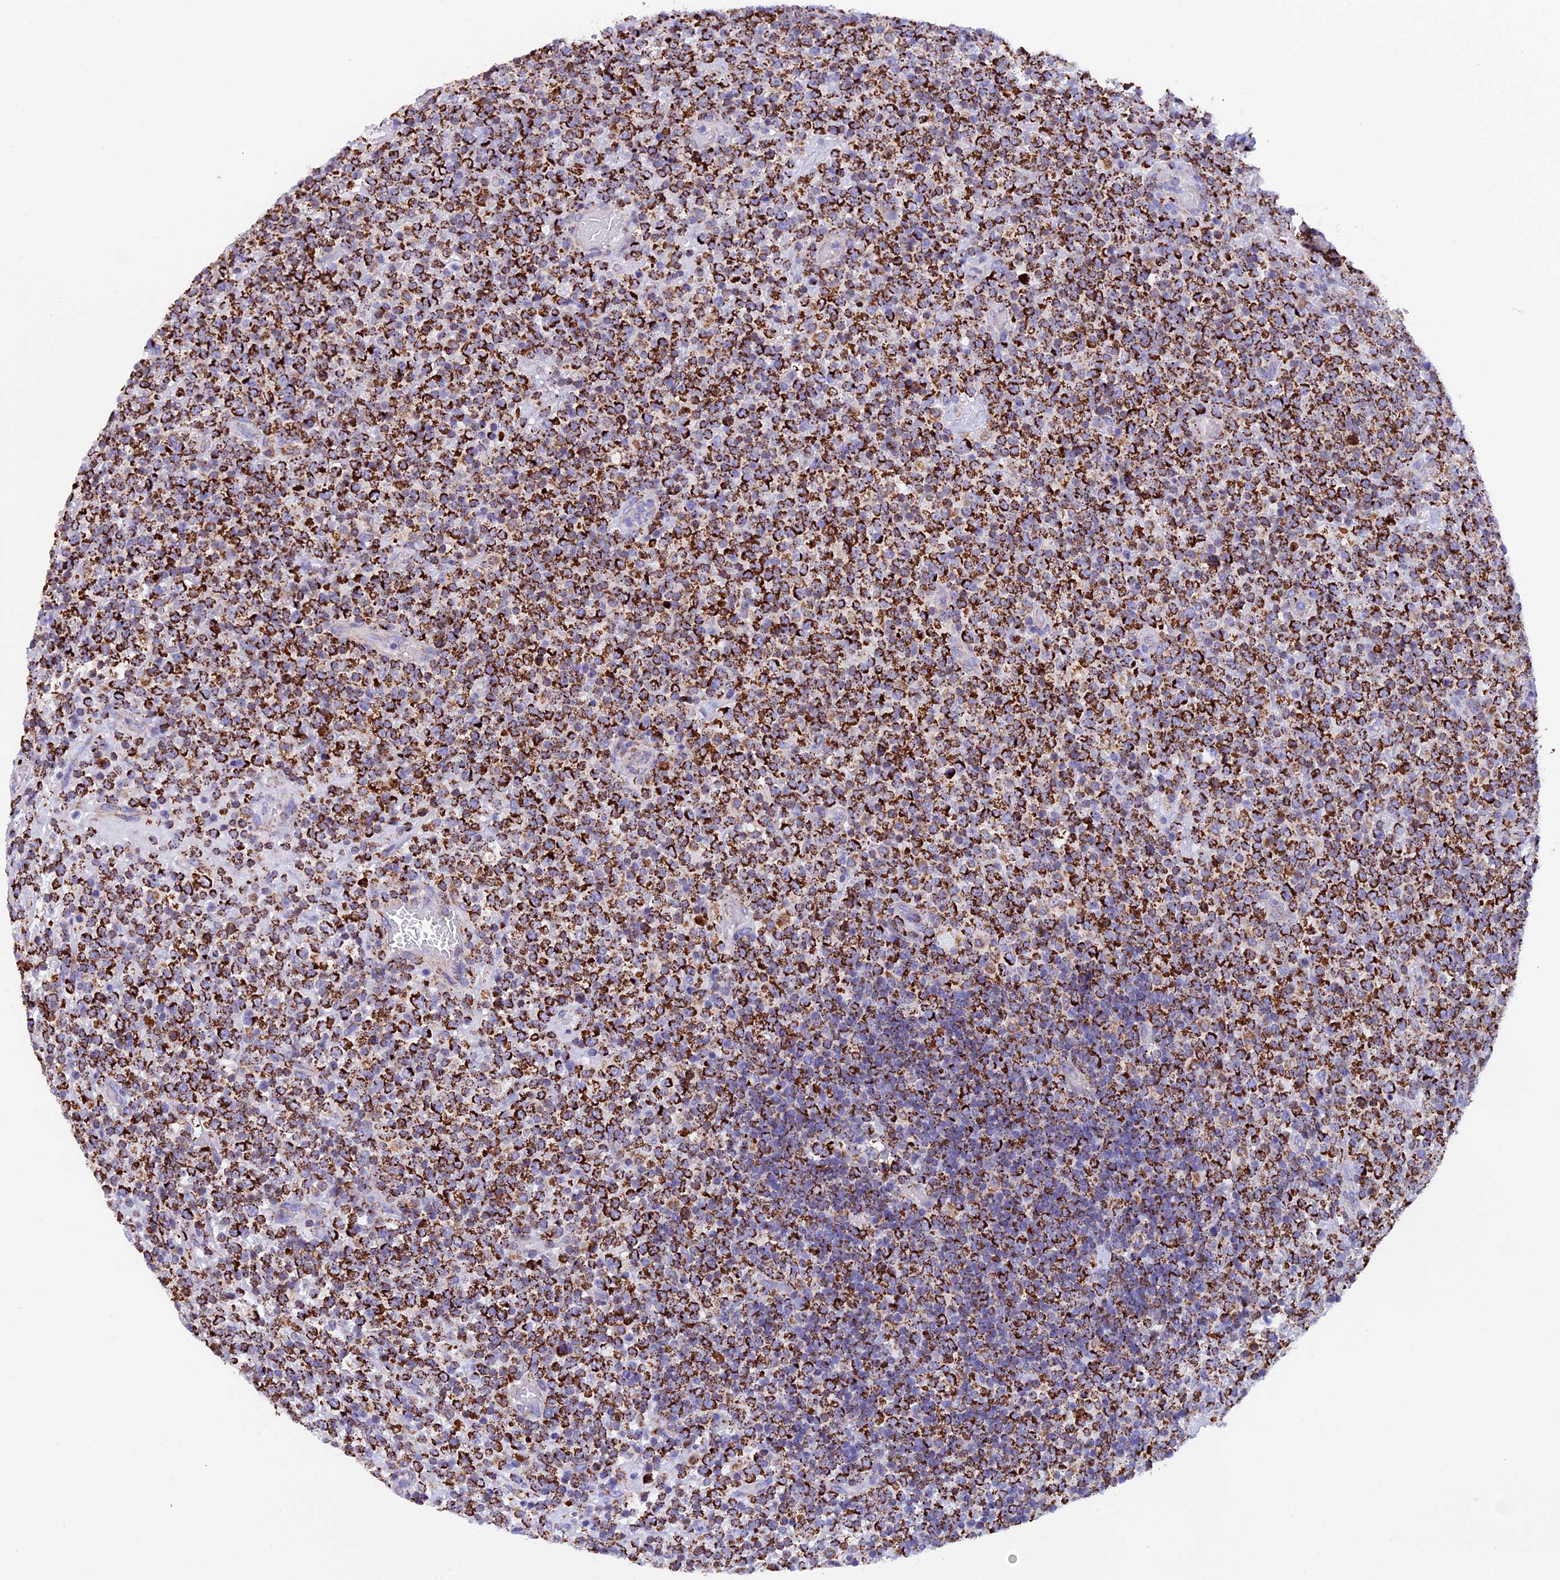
{"staining": {"intensity": "strong", "quantity": ">75%", "location": "cytoplasmic/membranous"}, "tissue": "lymphoma", "cell_type": "Tumor cells", "image_type": "cancer", "snomed": [{"axis": "morphology", "description": "Malignant lymphoma, non-Hodgkin's type, High grade"}, {"axis": "topography", "description": "Colon"}], "caption": "Human malignant lymphoma, non-Hodgkin's type (high-grade) stained with a protein marker exhibits strong staining in tumor cells.", "gene": "SLC8B1", "patient": {"sex": "female", "age": 53}}